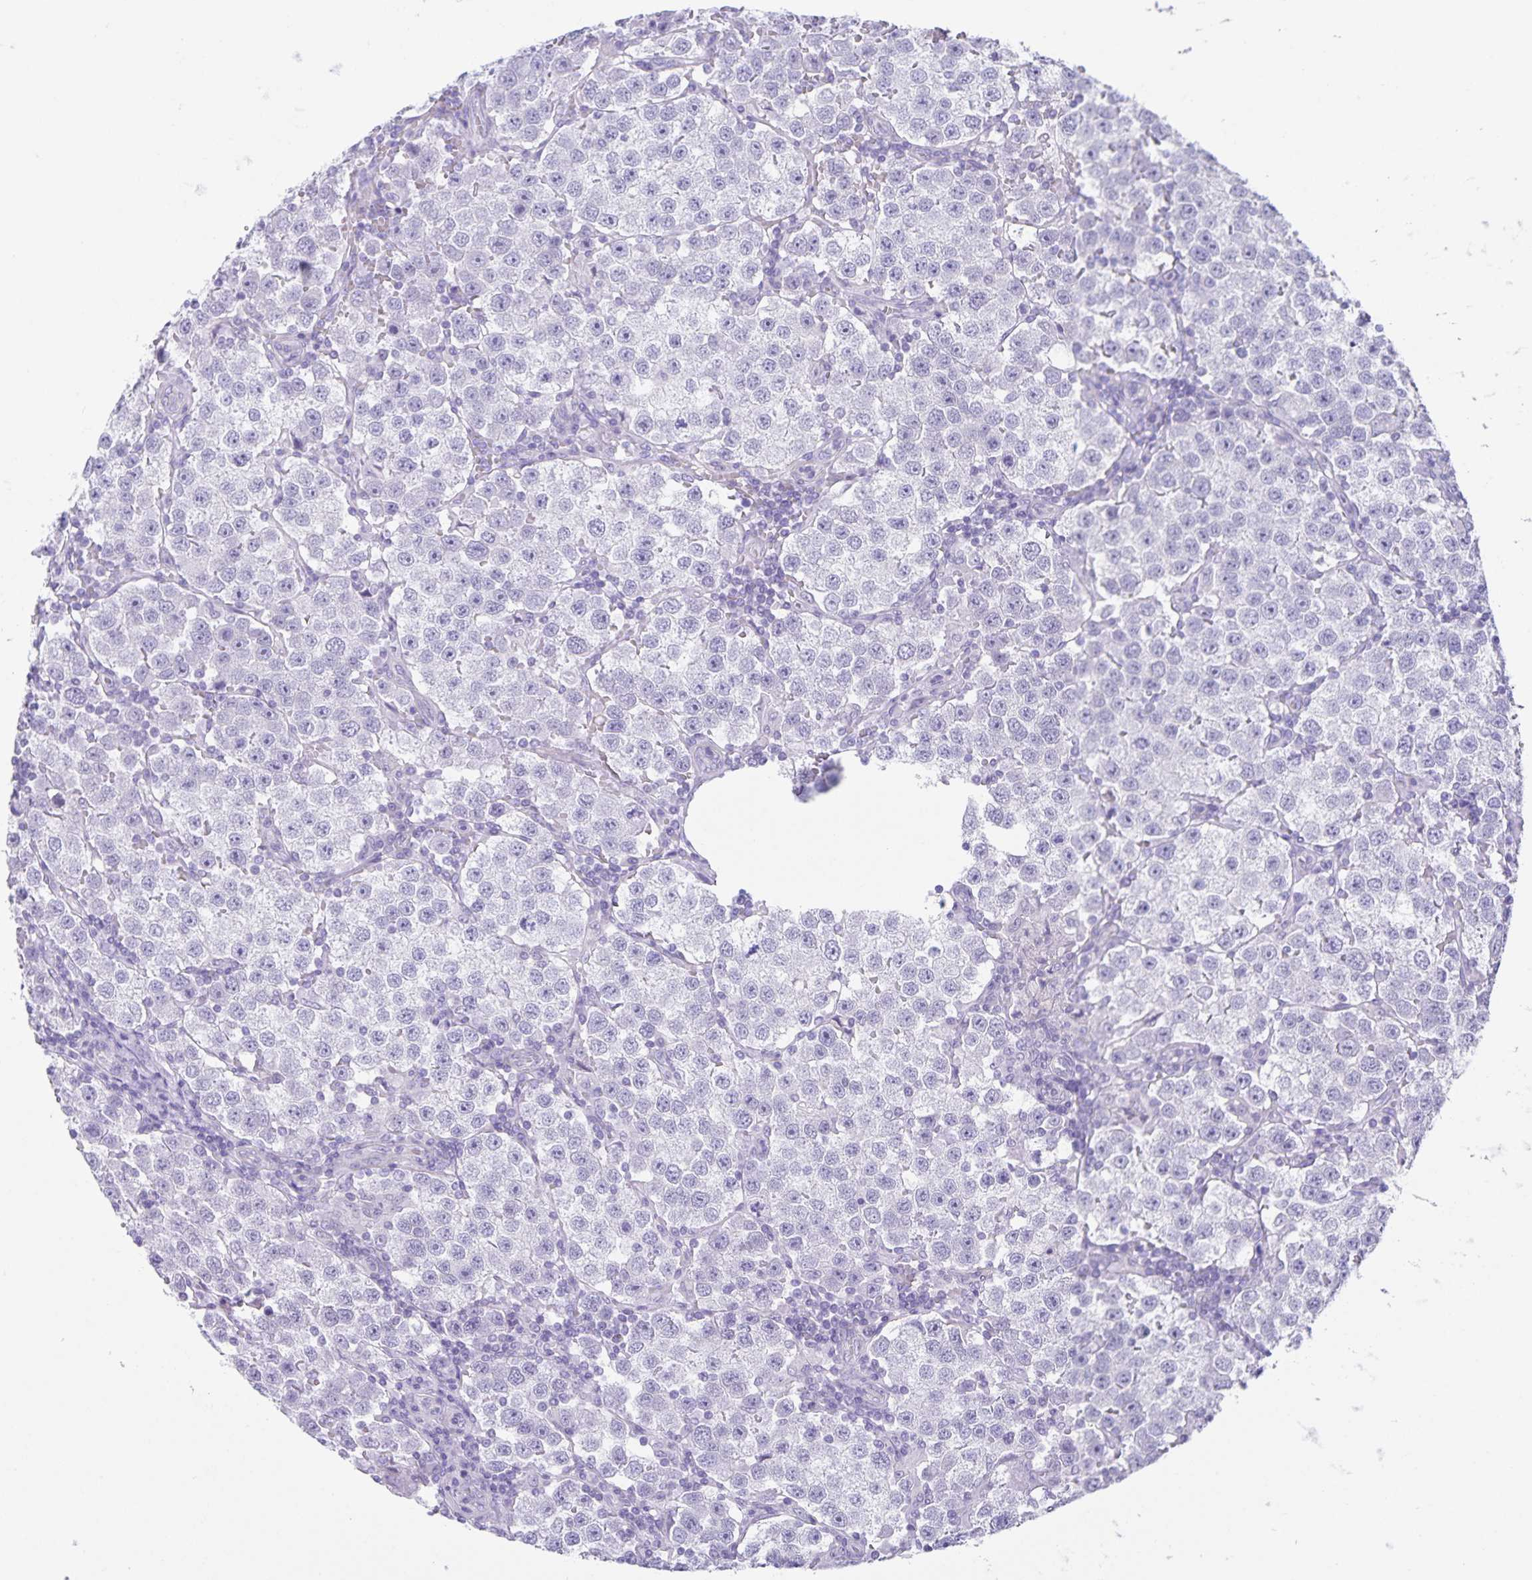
{"staining": {"intensity": "negative", "quantity": "none", "location": "none"}, "tissue": "testis cancer", "cell_type": "Tumor cells", "image_type": "cancer", "snomed": [{"axis": "morphology", "description": "Seminoma, NOS"}, {"axis": "topography", "description": "Testis"}], "caption": "High magnification brightfield microscopy of seminoma (testis) stained with DAB (brown) and counterstained with hematoxylin (blue): tumor cells show no significant expression.", "gene": "C11orf42", "patient": {"sex": "male", "age": 37}}